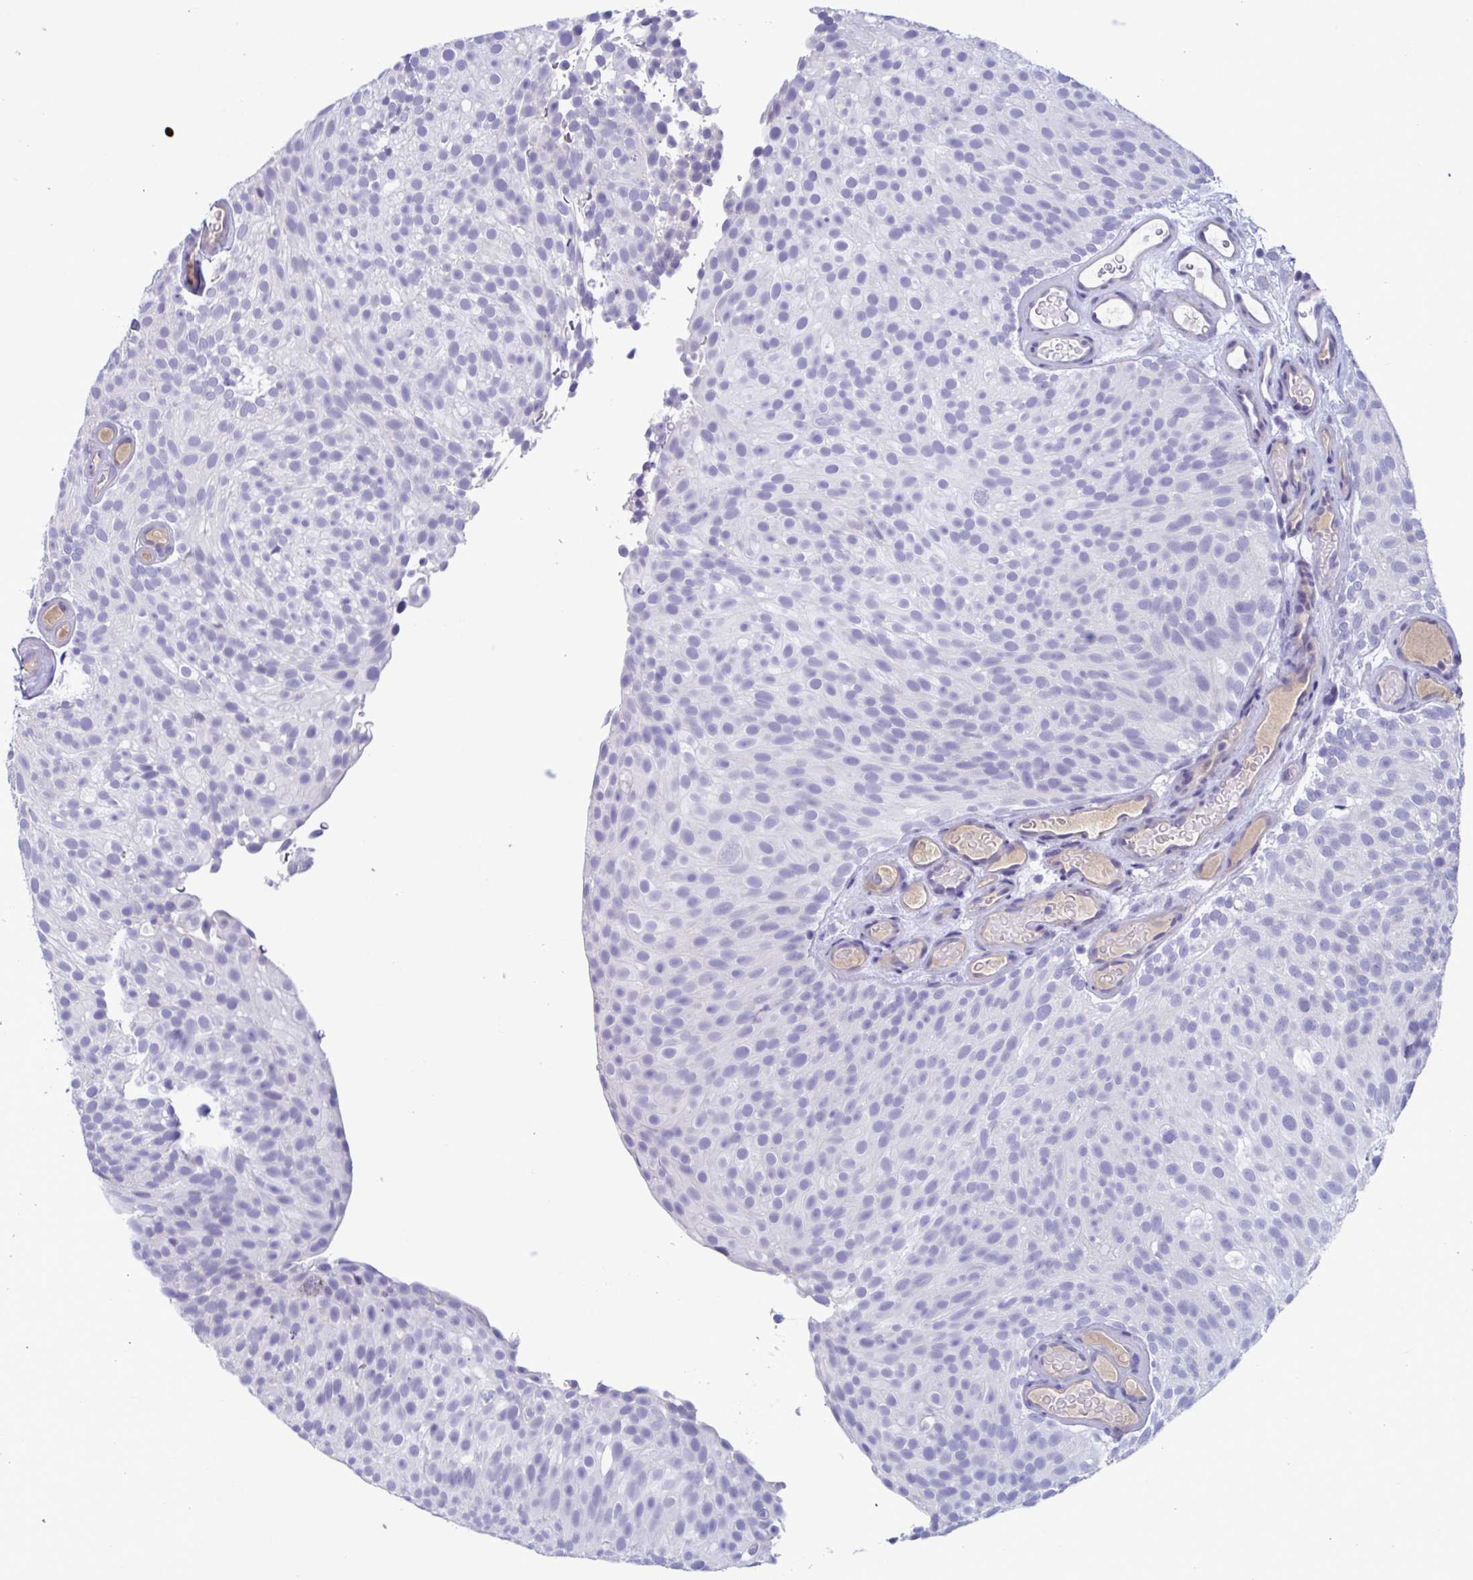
{"staining": {"intensity": "negative", "quantity": "none", "location": "none"}, "tissue": "urothelial cancer", "cell_type": "Tumor cells", "image_type": "cancer", "snomed": [{"axis": "morphology", "description": "Urothelial carcinoma, Low grade"}, {"axis": "topography", "description": "Urinary bladder"}], "caption": "Immunohistochemistry of urothelial carcinoma (low-grade) displays no expression in tumor cells. (DAB (3,3'-diaminobenzidine) IHC, high magnification).", "gene": "MS4A14", "patient": {"sex": "male", "age": 78}}